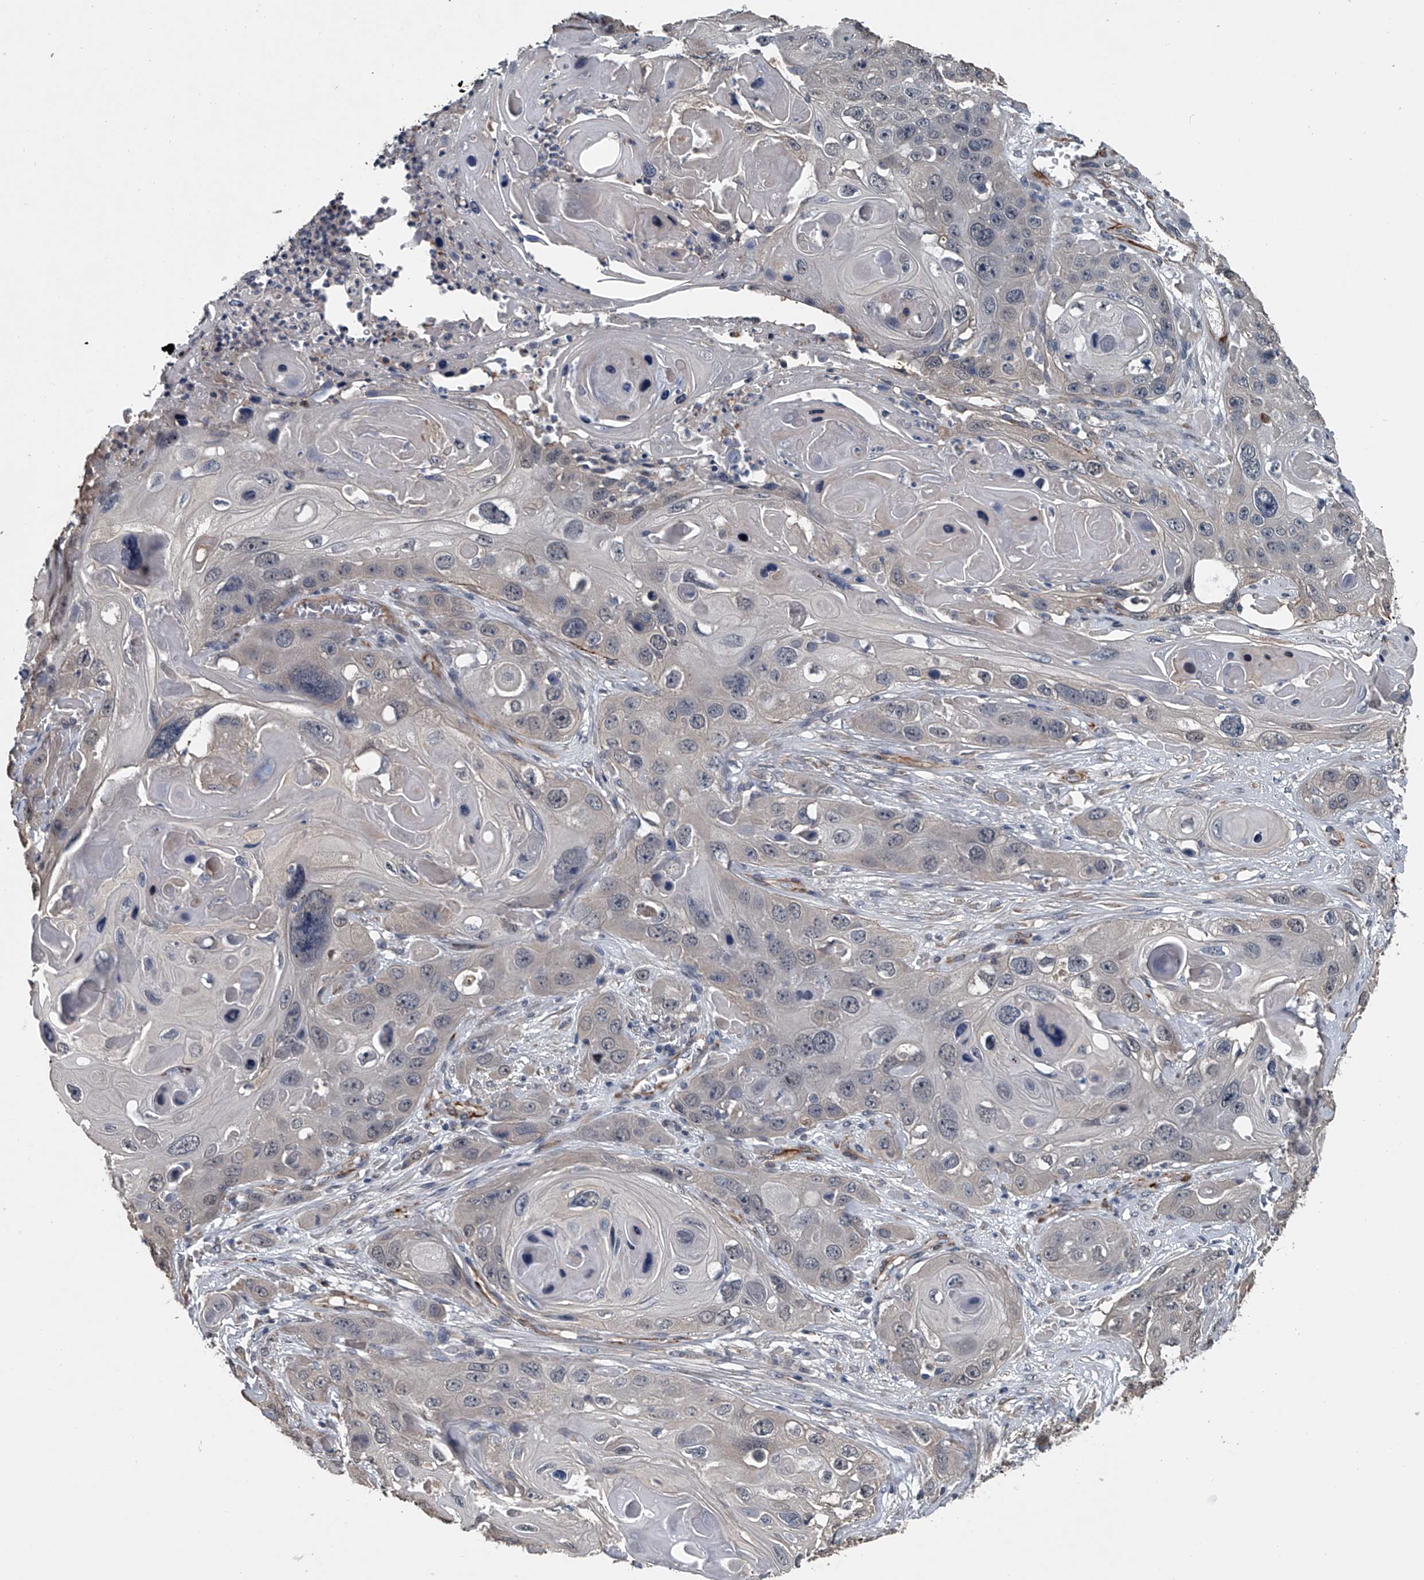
{"staining": {"intensity": "negative", "quantity": "none", "location": "none"}, "tissue": "skin cancer", "cell_type": "Tumor cells", "image_type": "cancer", "snomed": [{"axis": "morphology", "description": "Squamous cell carcinoma, NOS"}, {"axis": "topography", "description": "Skin"}], "caption": "Human skin cancer stained for a protein using immunohistochemistry exhibits no positivity in tumor cells.", "gene": "LDLRAD2", "patient": {"sex": "male", "age": 55}}